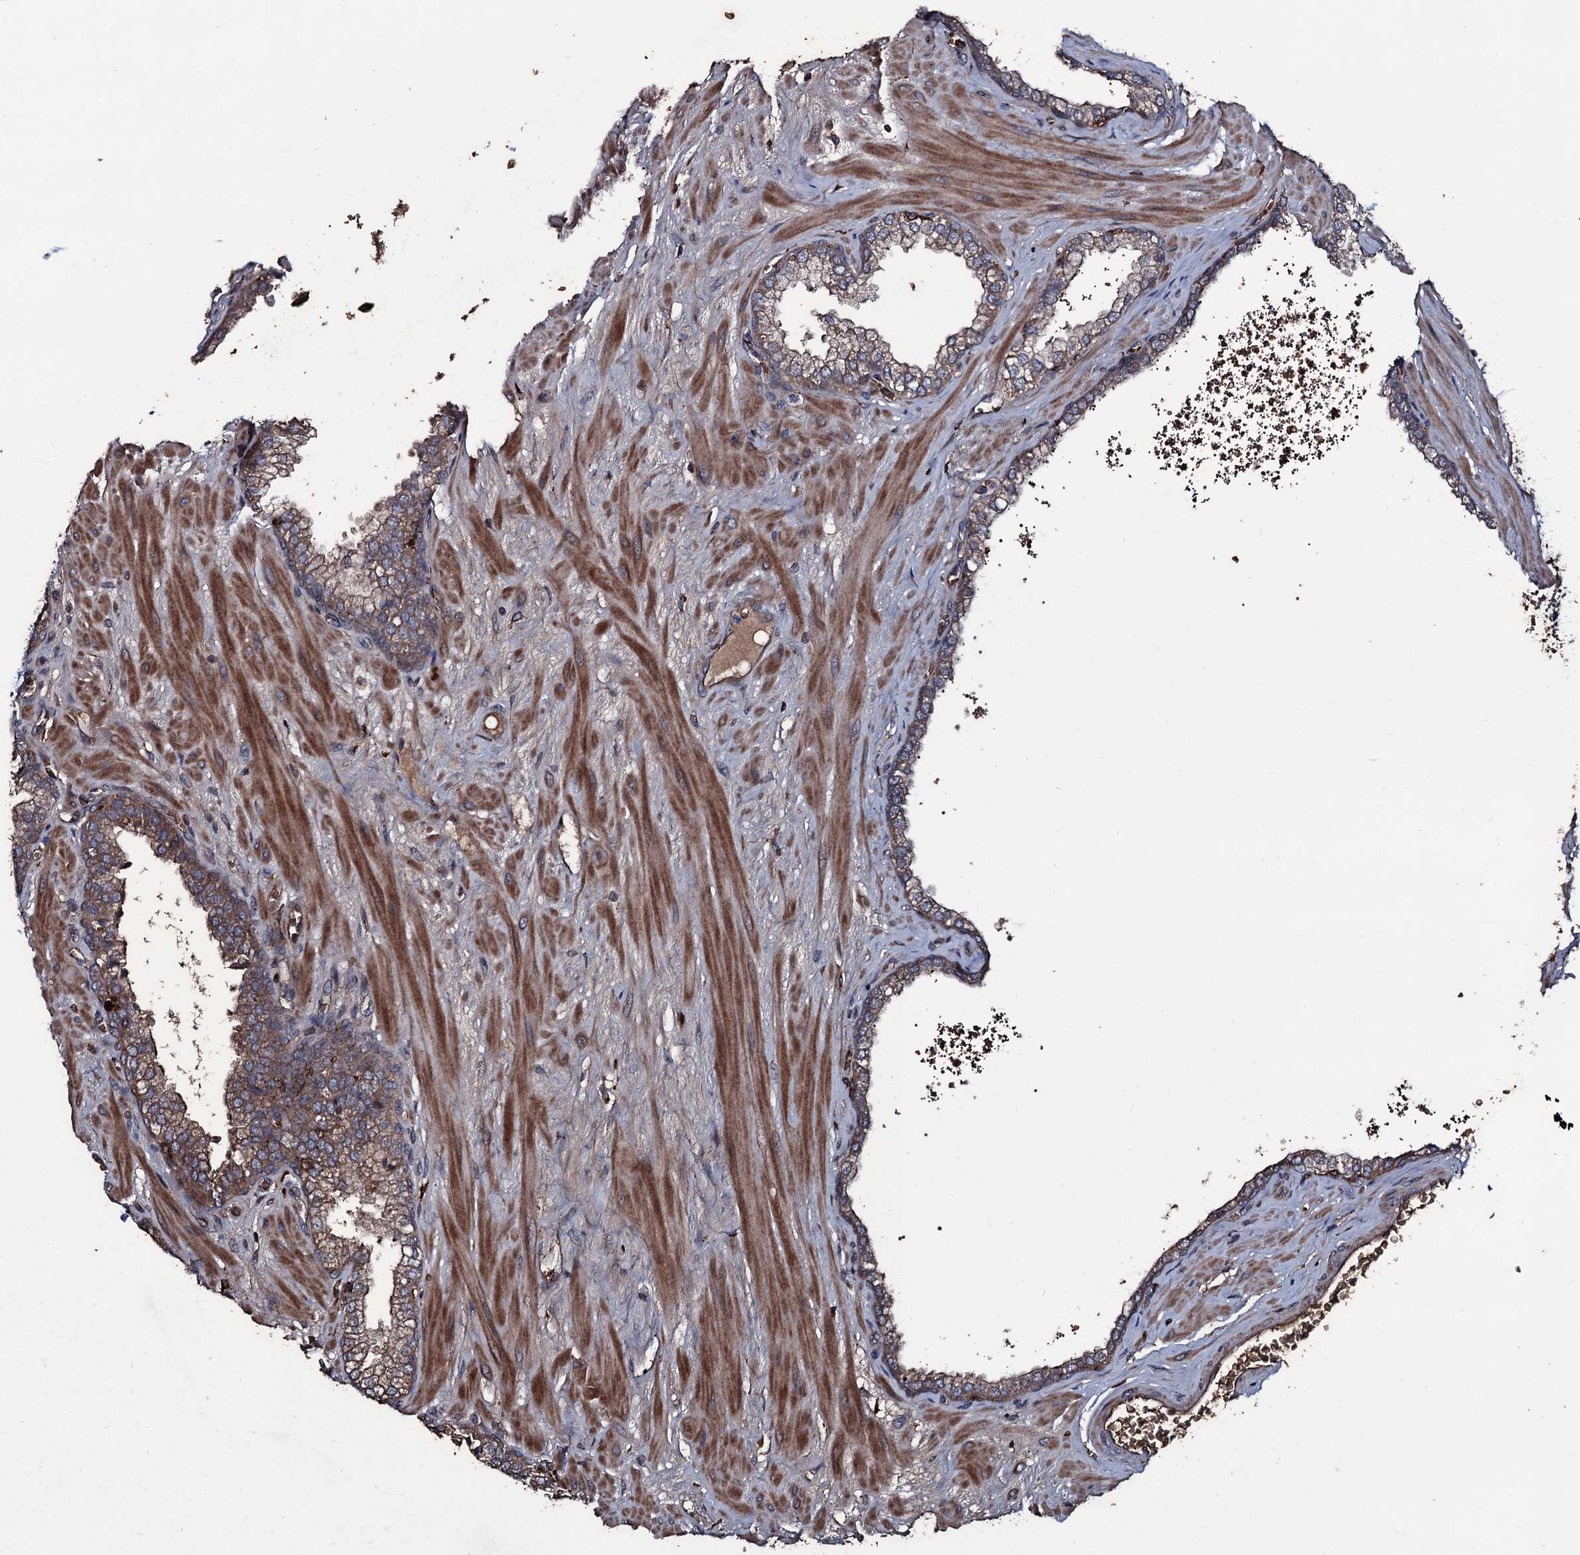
{"staining": {"intensity": "moderate", "quantity": "25%-75%", "location": "cytoplasmic/membranous"}, "tissue": "prostate", "cell_type": "Glandular cells", "image_type": "normal", "snomed": [{"axis": "morphology", "description": "Normal tissue, NOS"}, {"axis": "topography", "description": "Prostate"}], "caption": "Moderate cytoplasmic/membranous protein positivity is identified in about 25%-75% of glandular cells in prostate. (Stains: DAB in brown, nuclei in blue, Microscopy: brightfield microscopy at high magnification).", "gene": "ZSWIM8", "patient": {"sex": "male", "age": 60}}